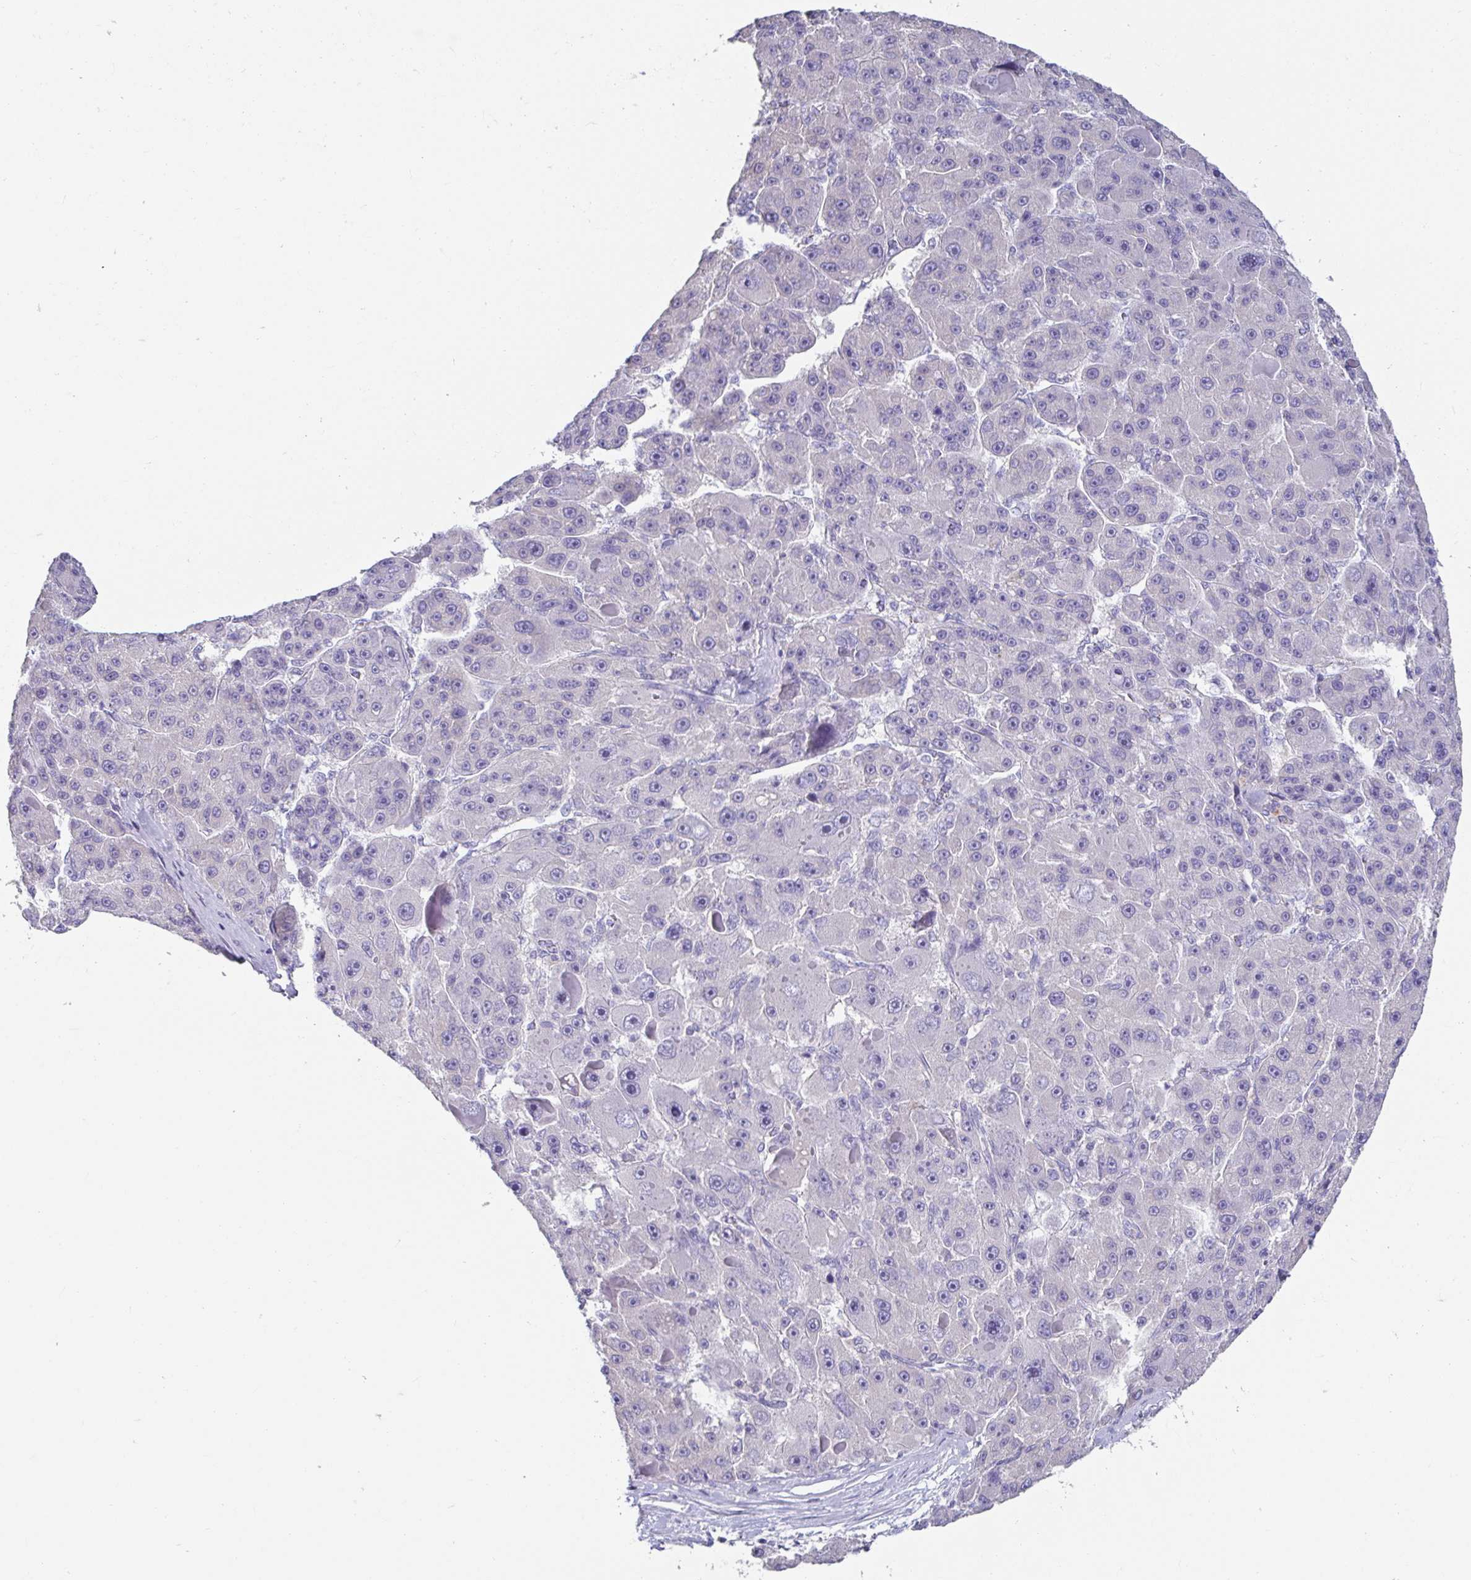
{"staining": {"intensity": "negative", "quantity": "none", "location": "none"}, "tissue": "liver cancer", "cell_type": "Tumor cells", "image_type": "cancer", "snomed": [{"axis": "morphology", "description": "Carcinoma, Hepatocellular, NOS"}, {"axis": "topography", "description": "Liver"}], "caption": "A high-resolution image shows immunohistochemistry staining of liver cancer, which demonstrates no significant expression in tumor cells.", "gene": "CXCR1", "patient": {"sex": "male", "age": 76}}